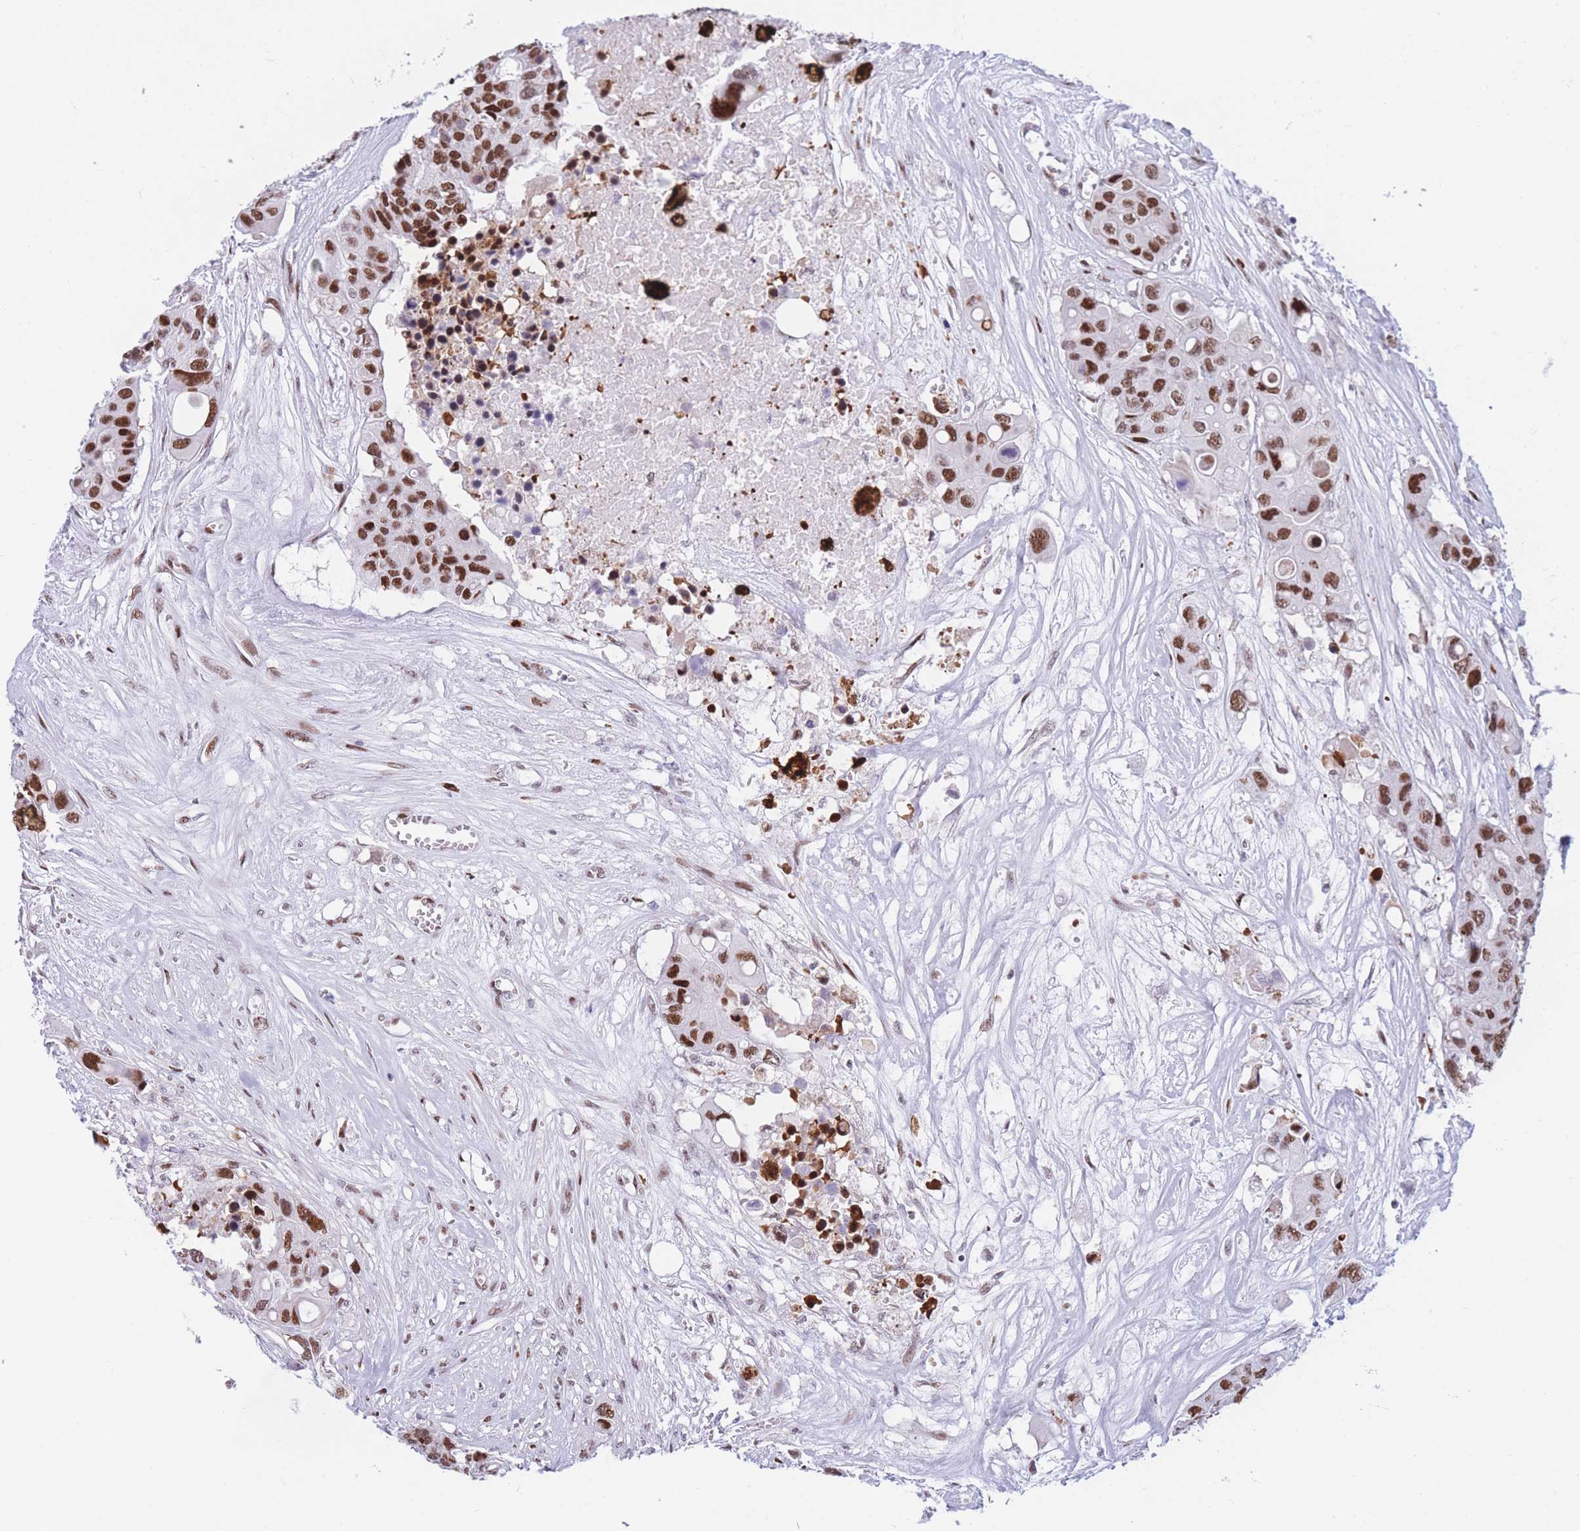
{"staining": {"intensity": "strong", "quantity": ">75%", "location": "nuclear"}, "tissue": "colorectal cancer", "cell_type": "Tumor cells", "image_type": "cancer", "snomed": [{"axis": "morphology", "description": "Adenocarcinoma, NOS"}, {"axis": "topography", "description": "Colon"}], "caption": "Colorectal cancer (adenocarcinoma) tissue shows strong nuclear positivity in about >75% of tumor cells, visualized by immunohistochemistry. (Brightfield microscopy of DAB IHC at high magnification).", "gene": "DNAJC3", "patient": {"sex": "male", "age": 77}}